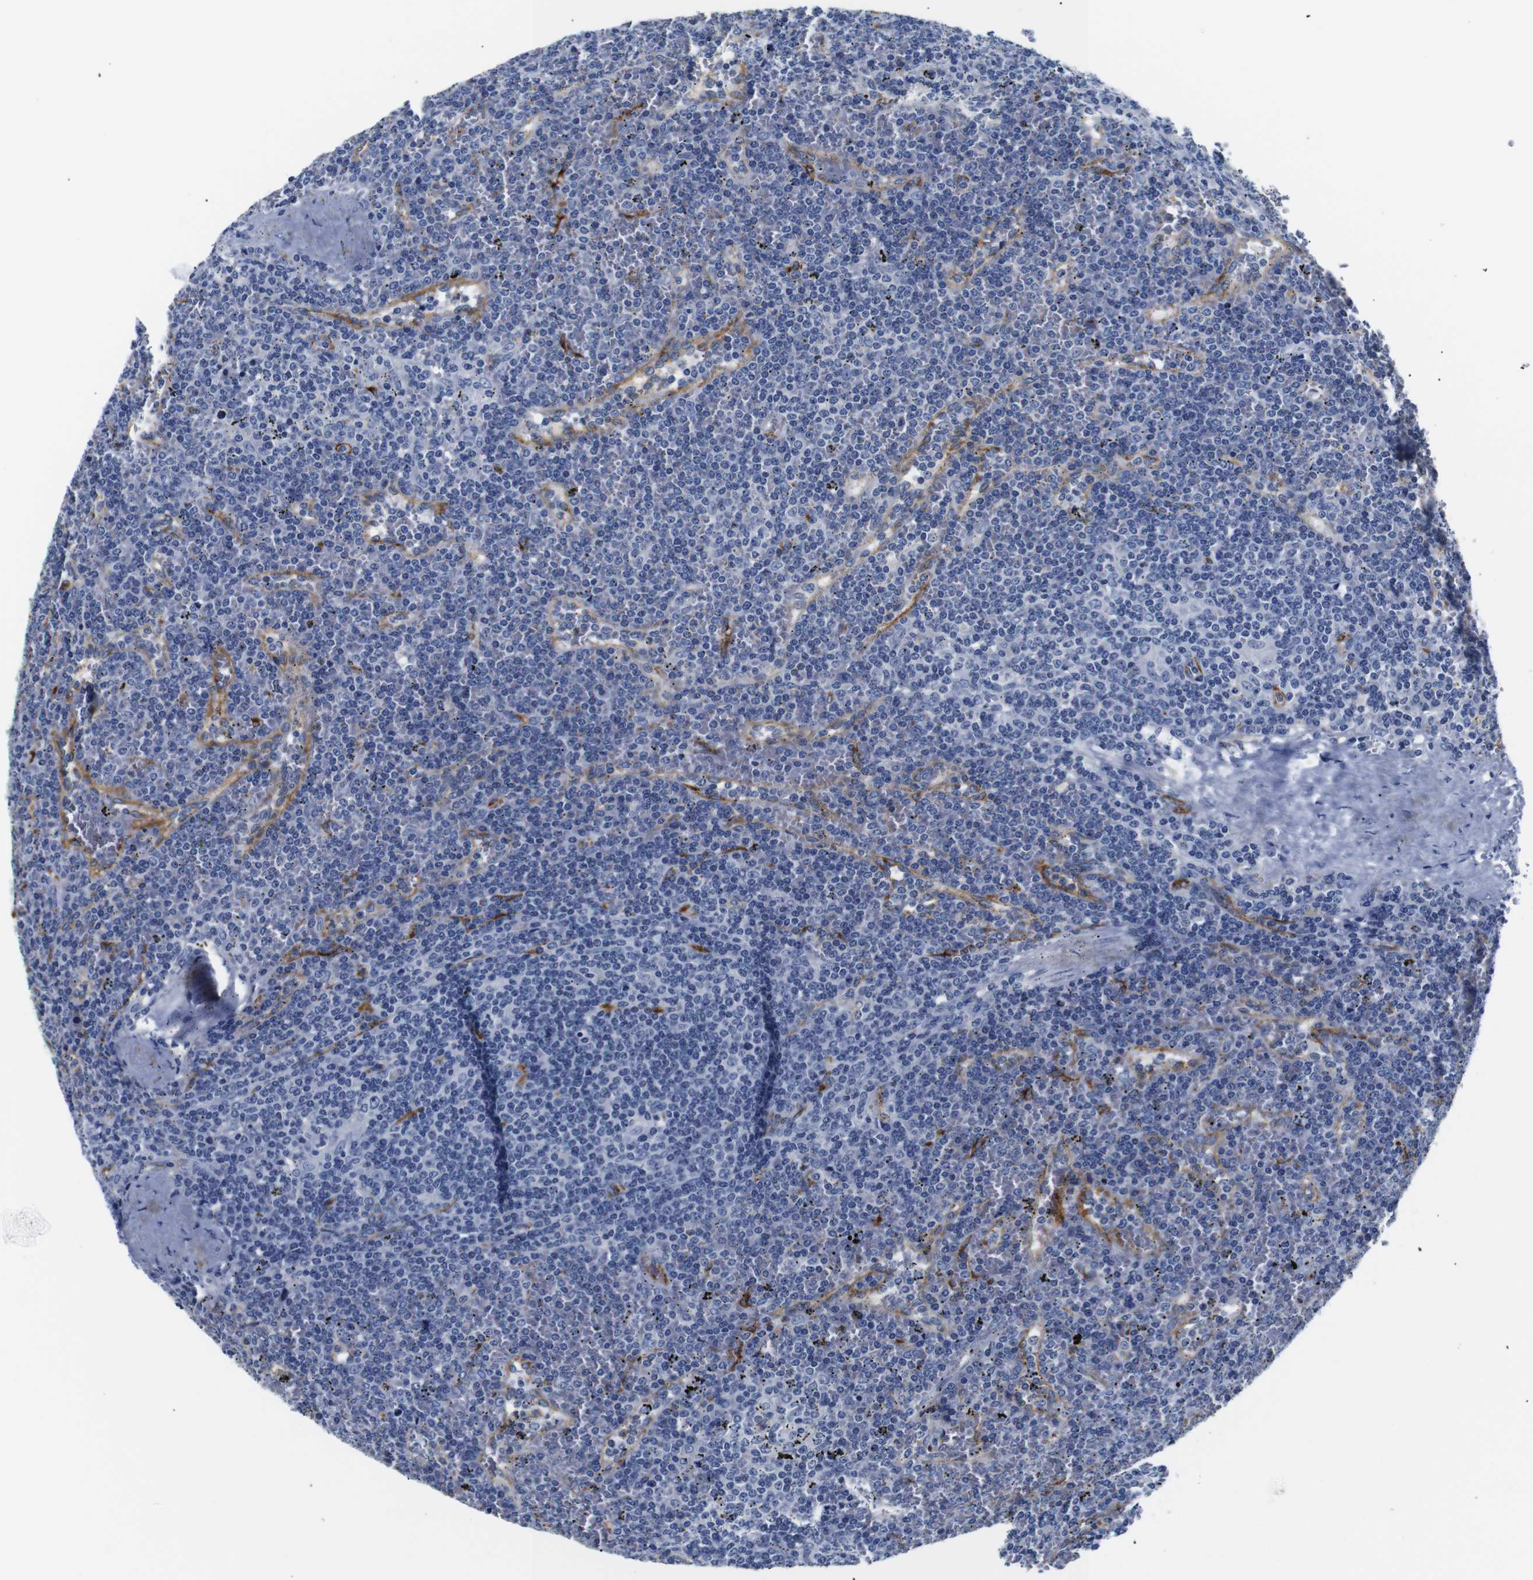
{"staining": {"intensity": "negative", "quantity": "none", "location": "none"}, "tissue": "lymphoma", "cell_type": "Tumor cells", "image_type": "cancer", "snomed": [{"axis": "morphology", "description": "Malignant lymphoma, non-Hodgkin's type, Low grade"}, {"axis": "topography", "description": "Spleen"}], "caption": "Immunohistochemistry of human lymphoma exhibits no staining in tumor cells.", "gene": "MUC4", "patient": {"sex": "female", "age": 19}}